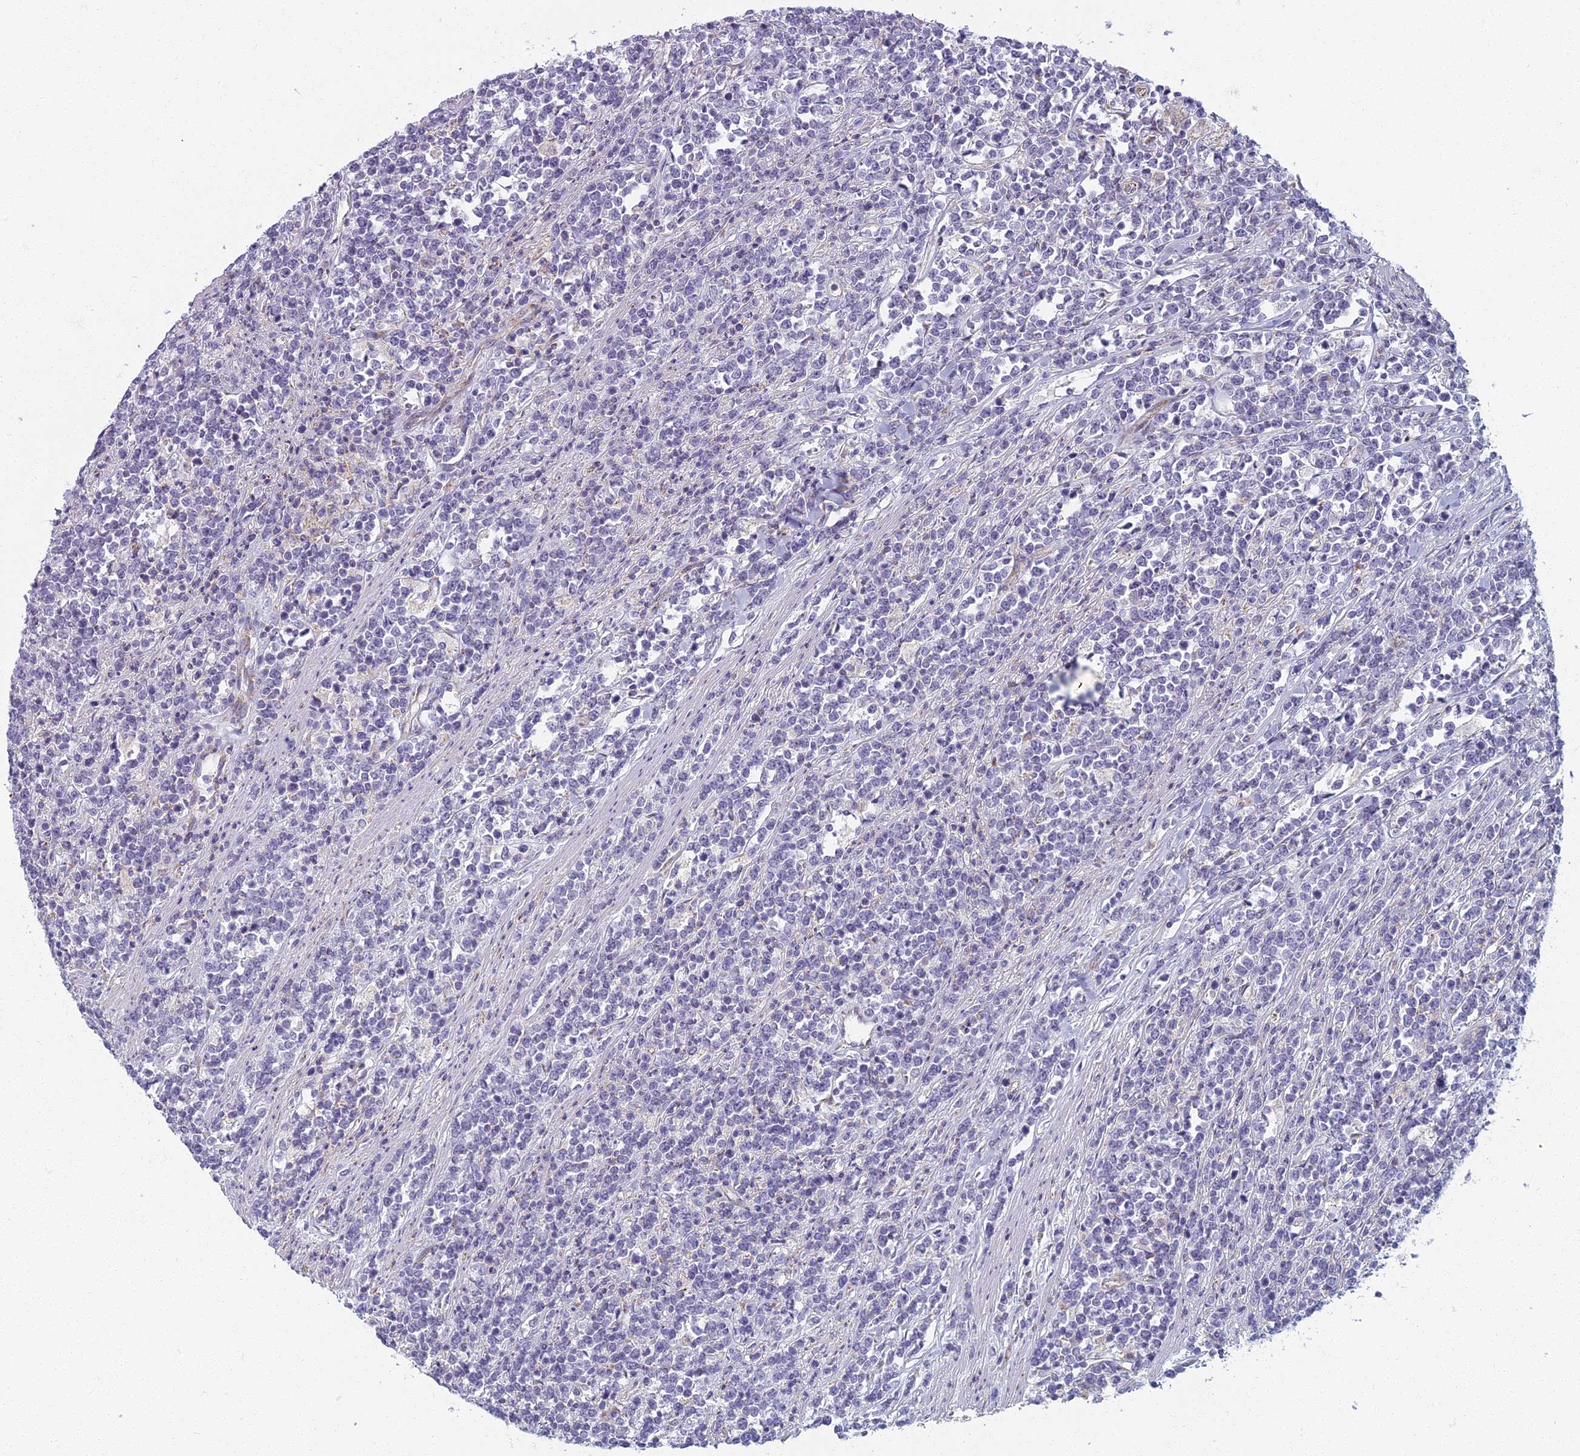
{"staining": {"intensity": "negative", "quantity": "none", "location": "none"}, "tissue": "lymphoma", "cell_type": "Tumor cells", "image_type": "cancer", "snomed": [{"axis": "morphology", "description": "Malignant lymphoma, non-Hodgkin's type, High grade"}, {"axis": "topography", "description": "Small intestine"}], "caption": "DAB (3,3'-diaminobenzidine) immunohistochemical staining of lymphoma exhibits no significant staining in tumor cells.", "gene": "ARL15", "patient": {"sex": "male", "age": 8}}